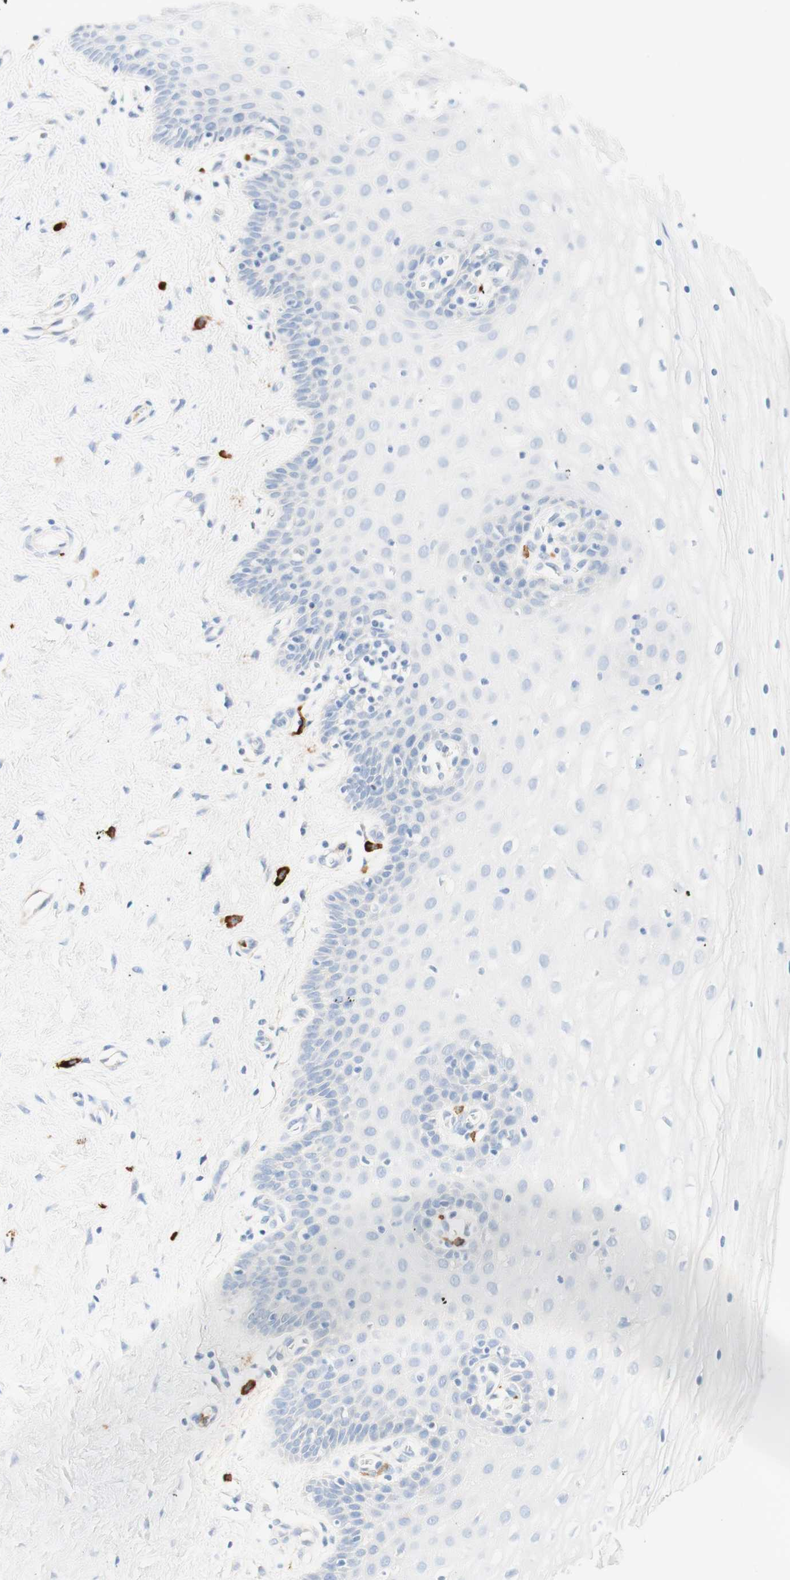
{"staining": {"intensity": "moderate", "quantity": ">75%", "location": "cytoplasmic/membranous"}, "tissue": "cervix", "cell_type": "Glandular cells", "image_type": "normal", "snomed": [{"axis": "morphology", "description": "Normal tissue, NOS"}, {"axis": "topography", "description": "Cervix"}], "caption": "Glandular cells show moderate cytoplasmic/membranous positivity in about >75% of cells in normal cervix.", "gene": "CD63", "patient": {"sex": "female", "age": 55}}